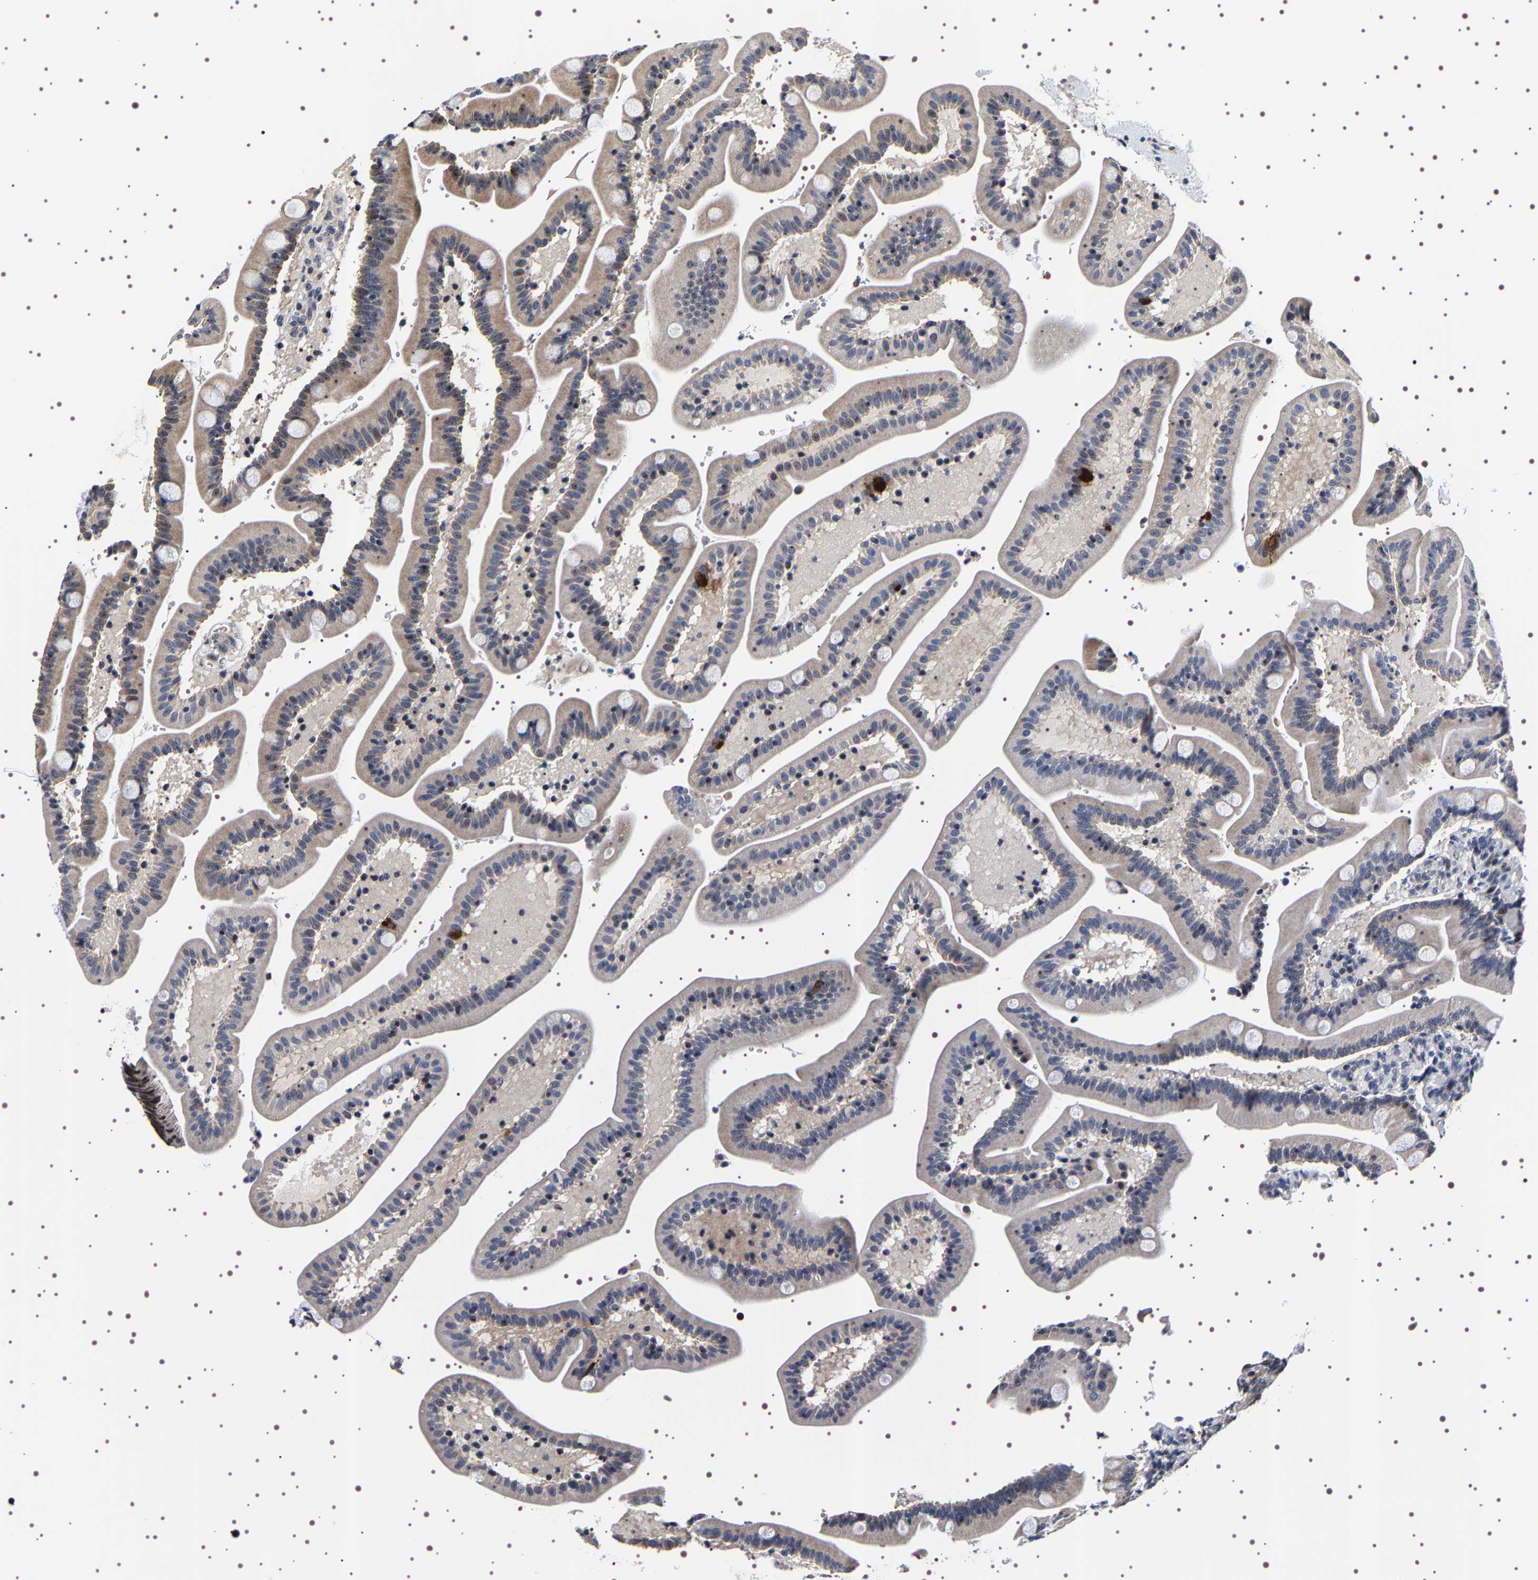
{"staining": {"intensity": "moderate", "quantity": "<25%", "location": "cytoplasmic/membranous"}, "tissue": "duodenum", "cell_type": "Glandular cells", "image_type": "normal", "snomed": [{"axis": "morphology", "description": "Normal tissue, NOS"}, {"axis": "topography", "description": "Duodenum"}], "caption": "Protein staining by IHC reveals moderate cytoplasmic/membranous positivity in approximately <25% of glandular cells in normal duodenum.", "gene": "GNL3", "patient": {"sex": "male", "age": 54}}